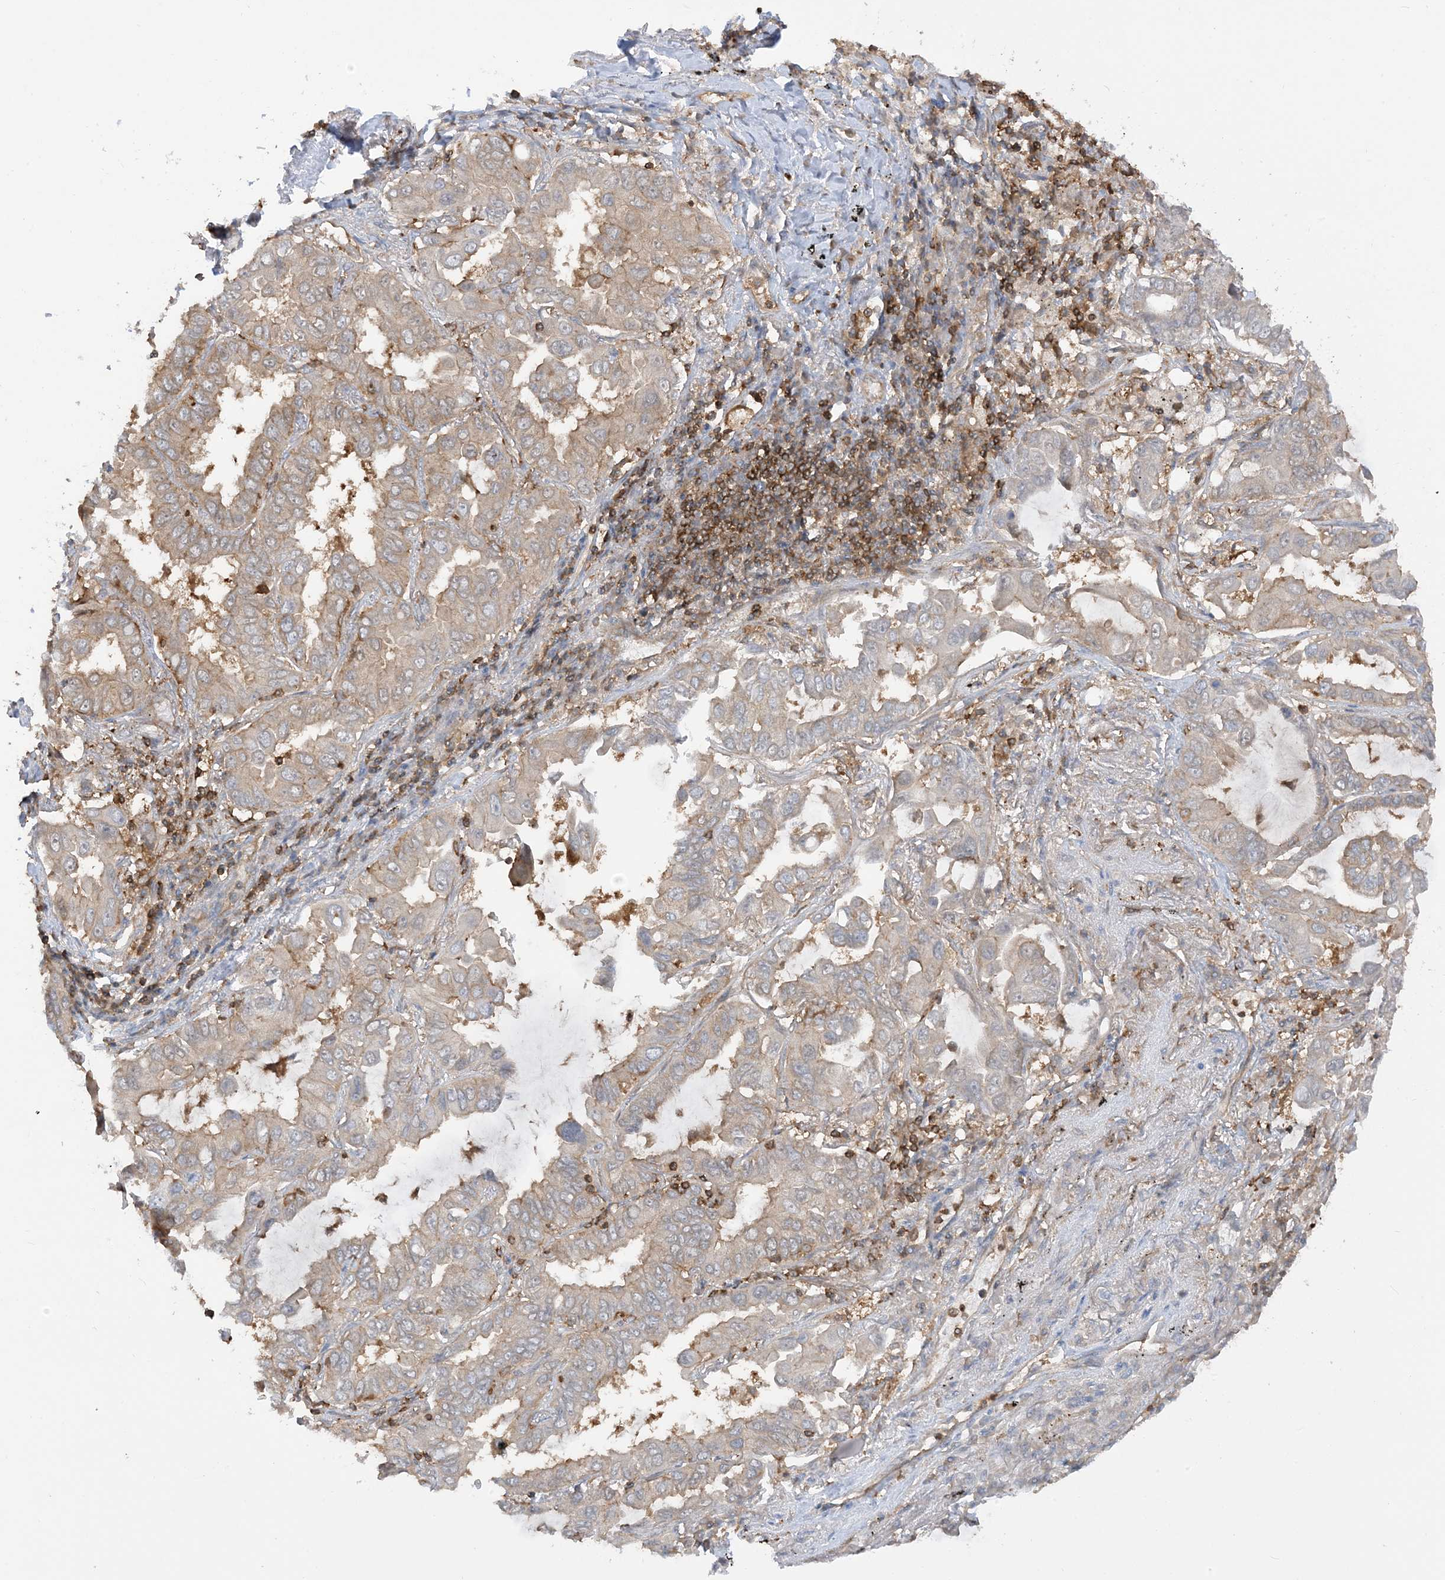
{"staining": {"intensity": "weak", "quantity": "25%-75%", "location": "cytoplasmic/membranous"}, "tissue": "lung cancer", "cell_type": "Tumor cells", "image_type": "cancer", "snomed": [{"axis": "morphology", "description": "Adenocarcinoma, NOS"}, {"axis": "topography", "description": "Lung"}], "caption": "Weak cytoplasmic/membranous expression for a protein is identified in about 25%-75% of tumor cells of lung cancer using immunohistochemistry (IHC).", "gene": "CAPZB", "patient": {"sex": "male", "age": 64}}